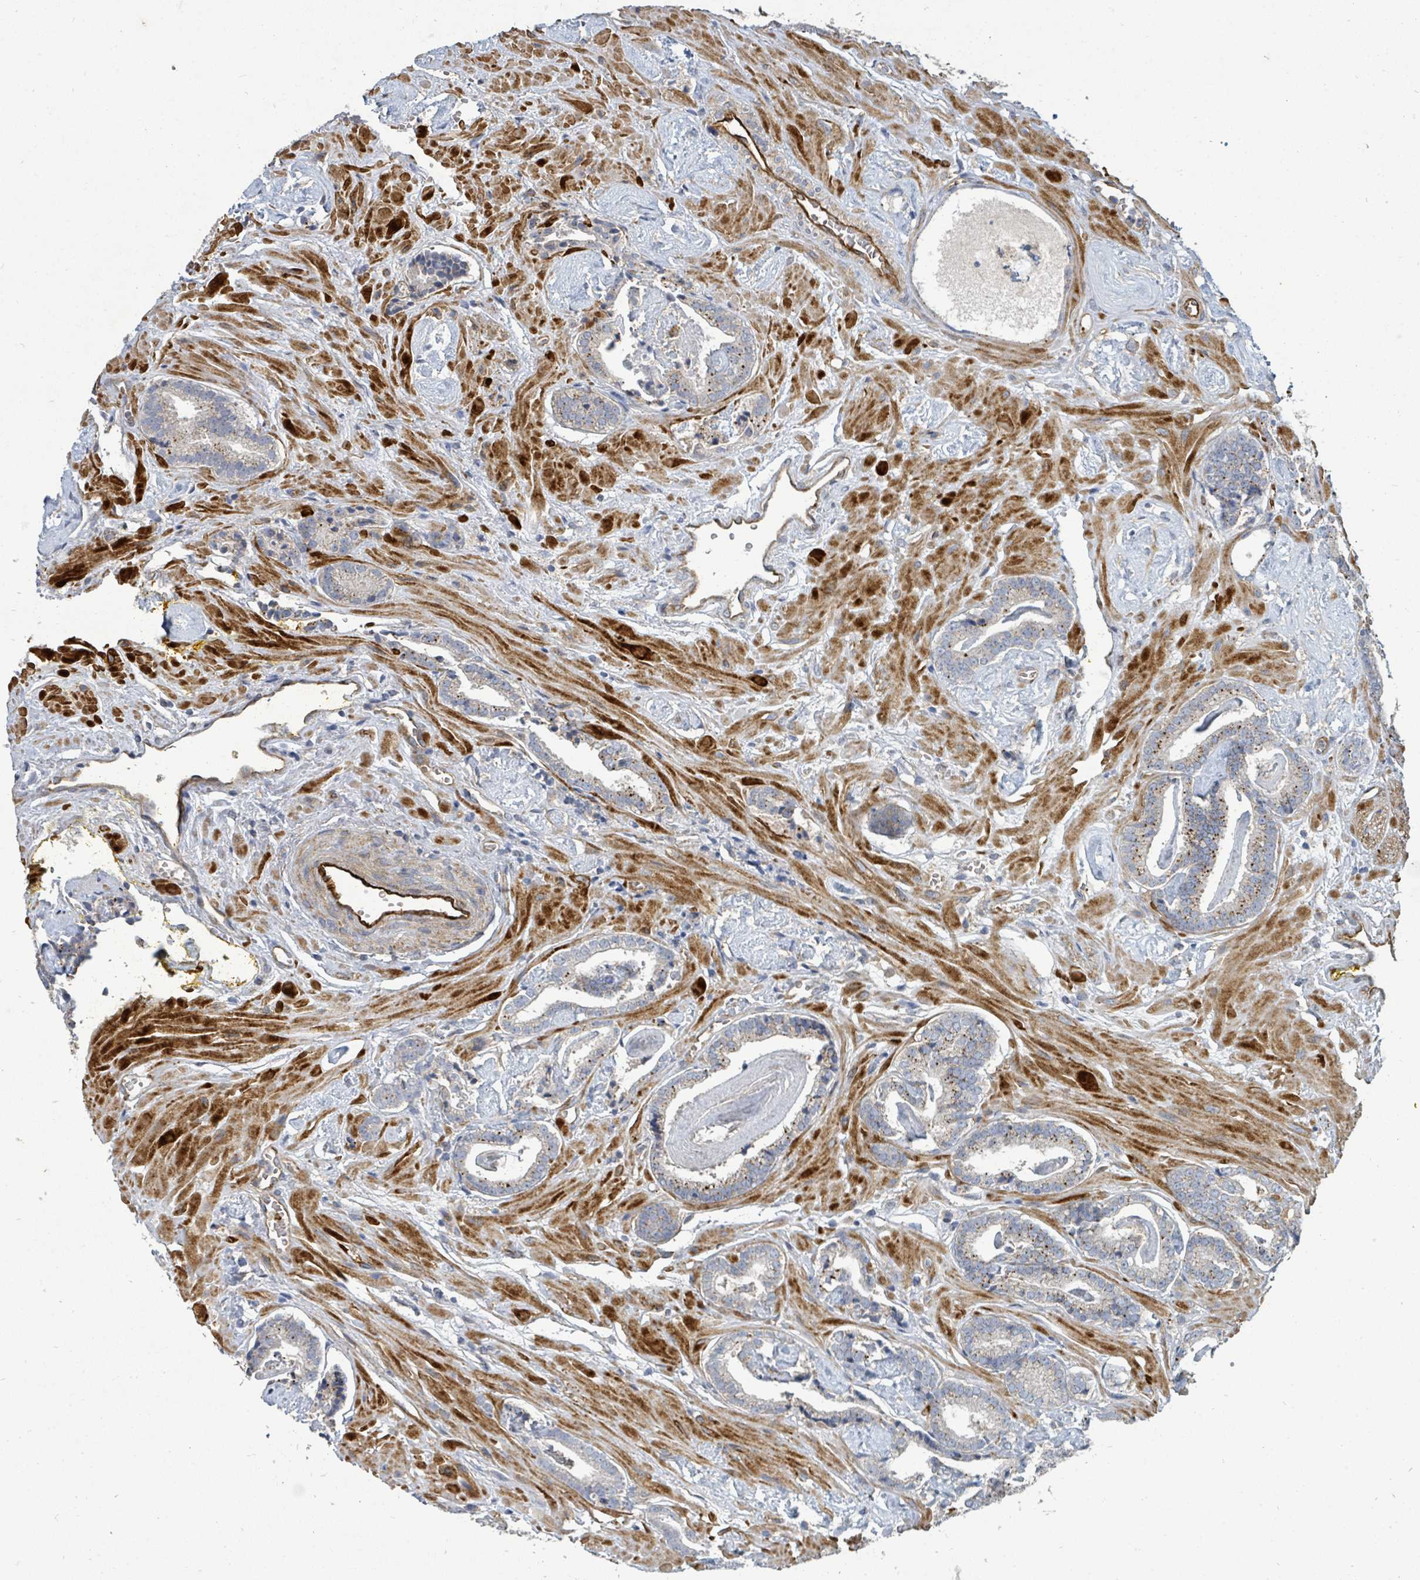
{"staining": {"intensity": "moderate", "quantity": "<25%", "location": "cytoplasmic/membranous"}, "tissue": "prostate cancer", "cell_type": "Tumor cells", "image_type": "cancer", "snomed": [{"axis": "morphology", "description": "Adenocarcinoma, Low grade"}, {"axis": "topography", "description": "Prostate"}], "caption": "Tumor cells show moderate cytoplasmic/membranous positivity in about <25% of cells in prostate low-grade adenocarcinoma.", "gene": "IFIT1", "patient": {"sex": "male", "age": 60}}